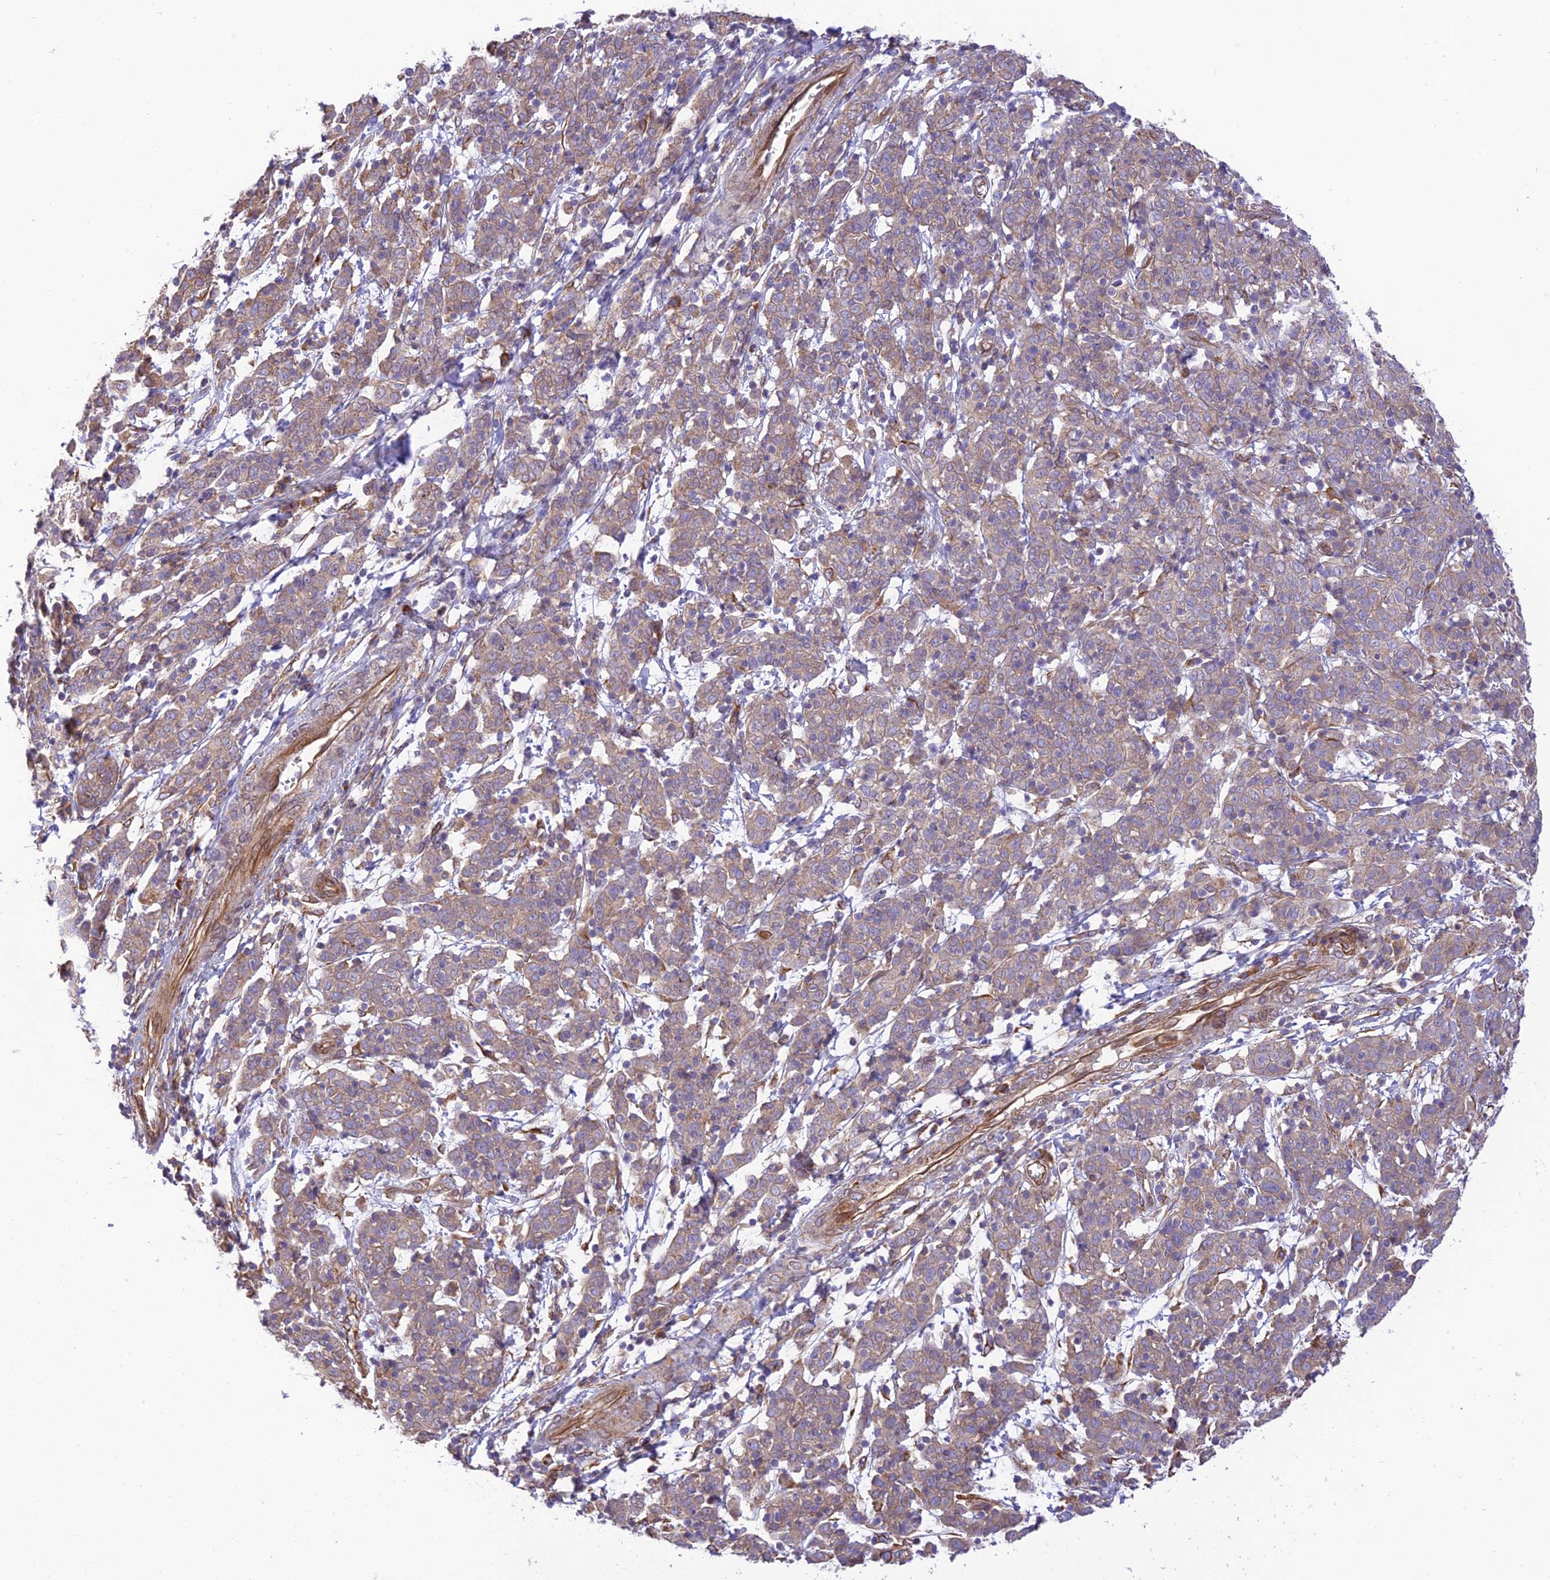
{"staining": {"intensity": "weak", "quantity": "25%-75%", "location": "cytoplasmic/membranous"}, "tissue": "cervical cancer", "cell_type": "Tumor cells", "image_type": "cancer", "snomed": [{"axis": "morphology", "description": "Squamous cell carcinoma, NOS"}, {"axis": "topography", "description": "Cervix"}], "caption": "IHC image of neoplastic tissue: cervical squamous cell carcinoma stained using immunohistochemistry (IHC) demonstrates low levels of weak protein expression localized specifically in the cytoplasmic/membranous of tumor cells, appearing as a cytoplasmic/membranous brown color.", "gene": "EXOC3L4", "patient": {"sex": "female", "age": 67}}